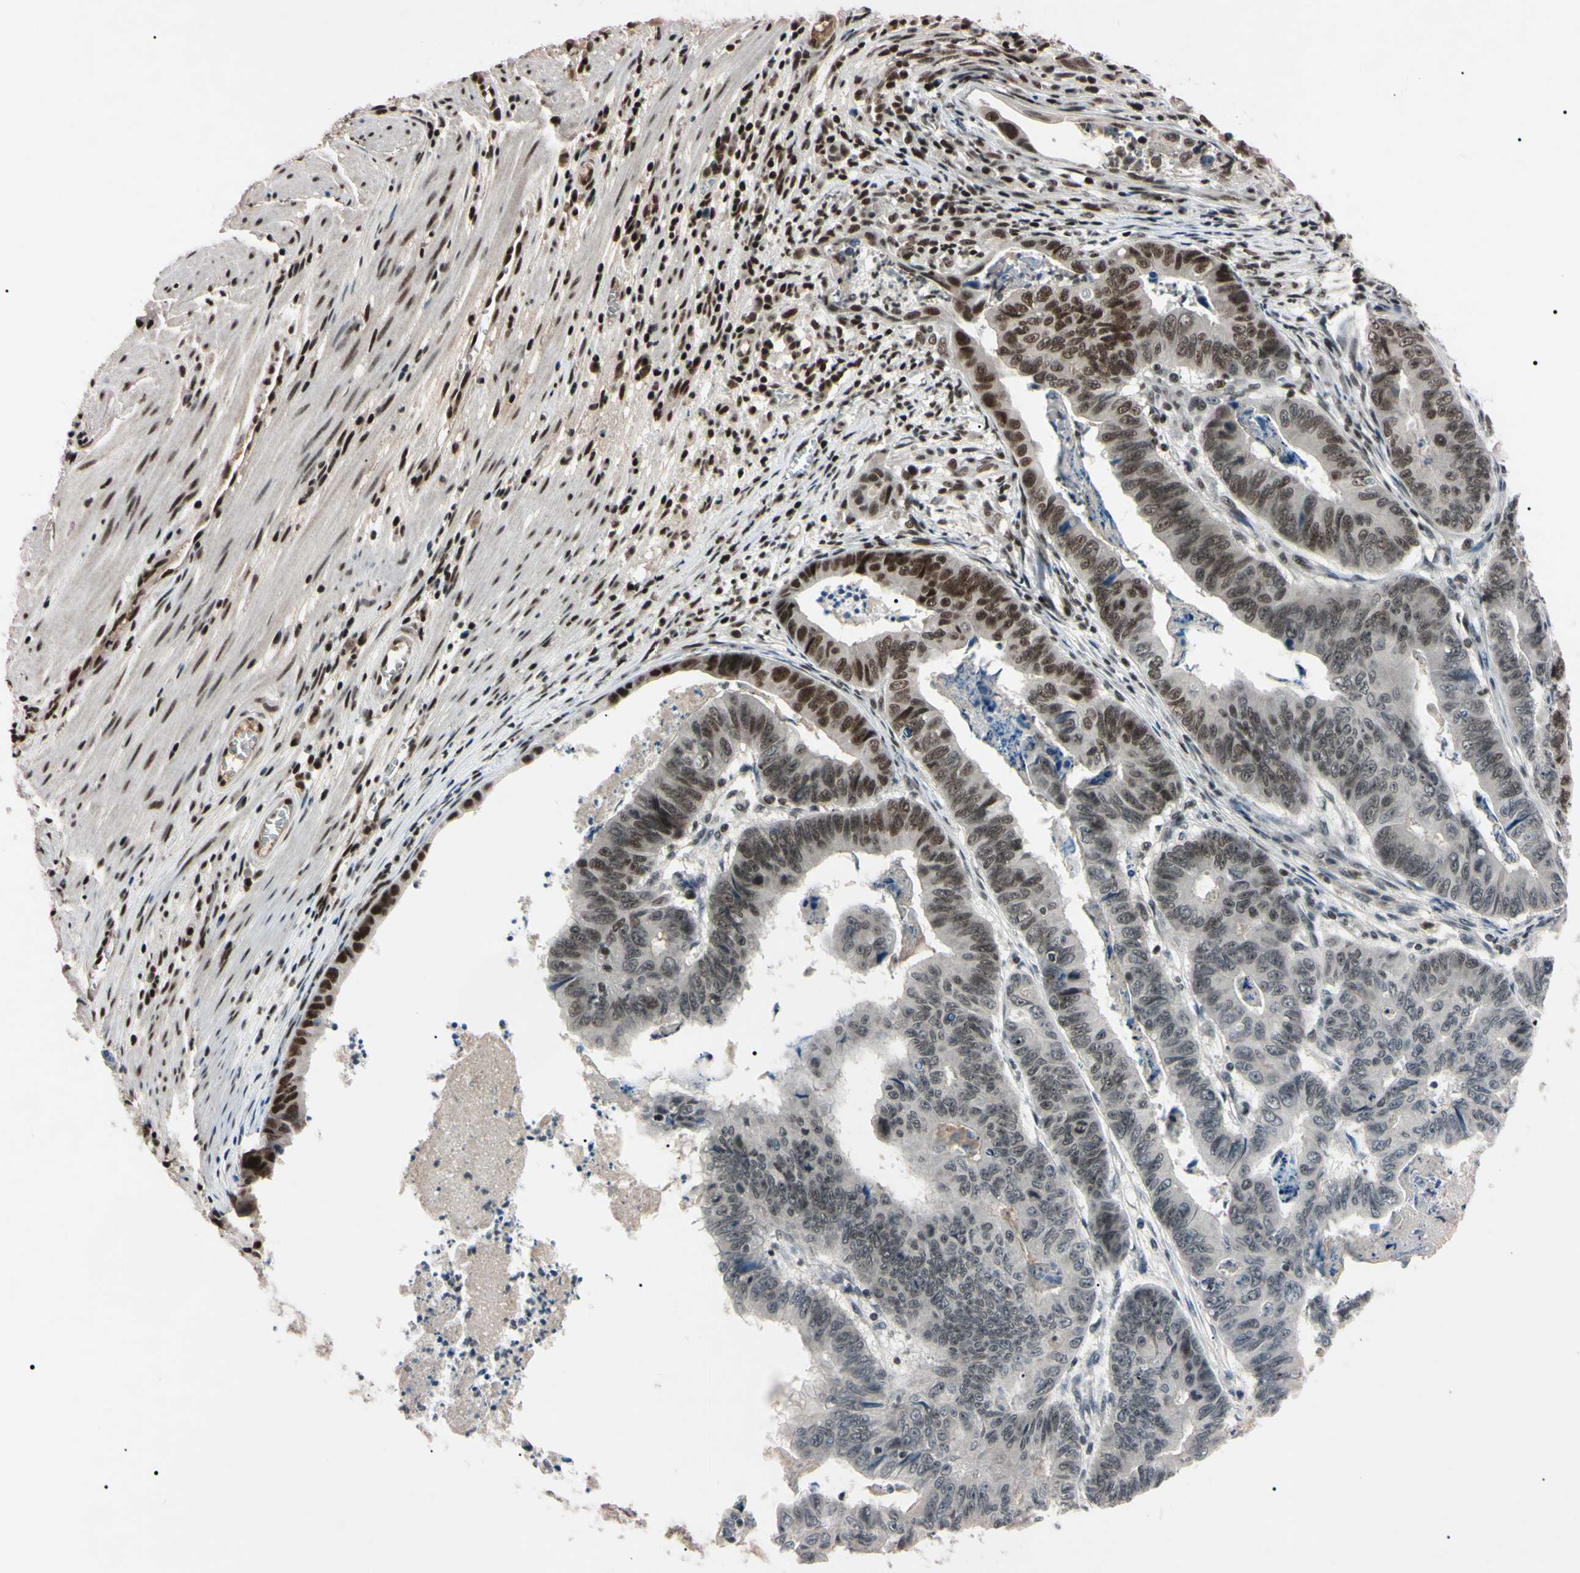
{"staining": {"intensity": "moderate", "quantity": "25%-75%", "location": "nuclear"}, "tissue": "stomach cancer", "cell_type": "Tumor cells", "image_type": "cancer", "snomed": [{"axis": "morphology", "description": "Adenocarcinoma, NOS"}, {"axis": "topography", "description": "Stomach, lower"}], "caption": "Moderate nuclear staining is seen in approximately 25%-75% of tumor cells in stomach cancer.", "gene": "YY1", "patient": {"sex": "male", "age": 77}}